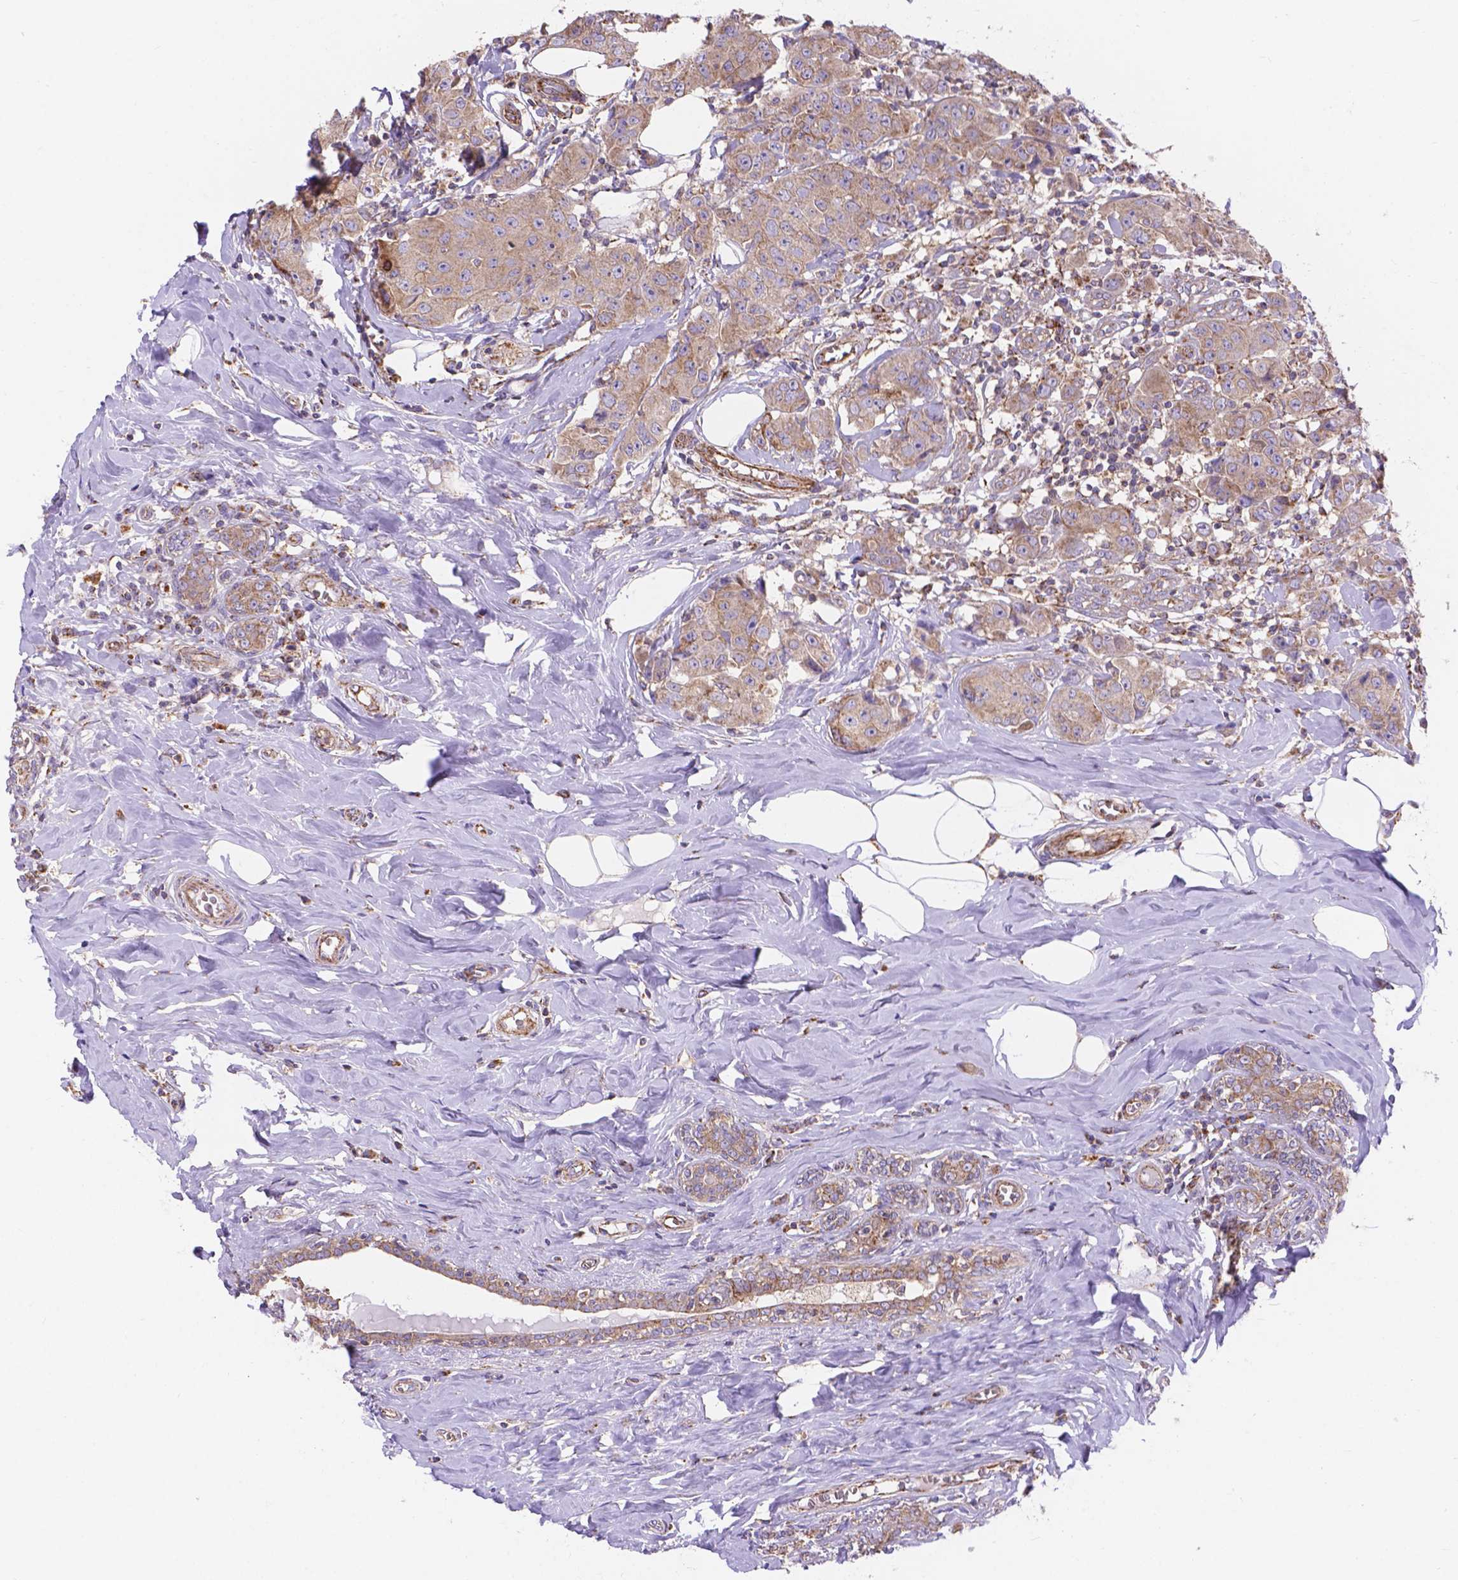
{"staining": {"intensity": "weak", "quantity": ">75%", "location": "cytoplasmic/membranous"}, "tissue": "breast cancer", "cell_type": "Tumor cells", "image_type": "cancer", "snomed": [{"axis": "morphology", "description": "Normal tissue, NOS"}, {"axis": "morphology", "description": "Duct carcinoma"}, {"axis": "topography", "description": "Breast"}], "caption": "Immunohistochemistry micrograph of human breast infiltrating ductal carcinoma stained for a protein (brown), which reveals low levels of weak cytoplasmic/membranous positivity in about >75% of tumor cells.", "gene": "AK3", "patient": {"sex": "female", "age": 43}}